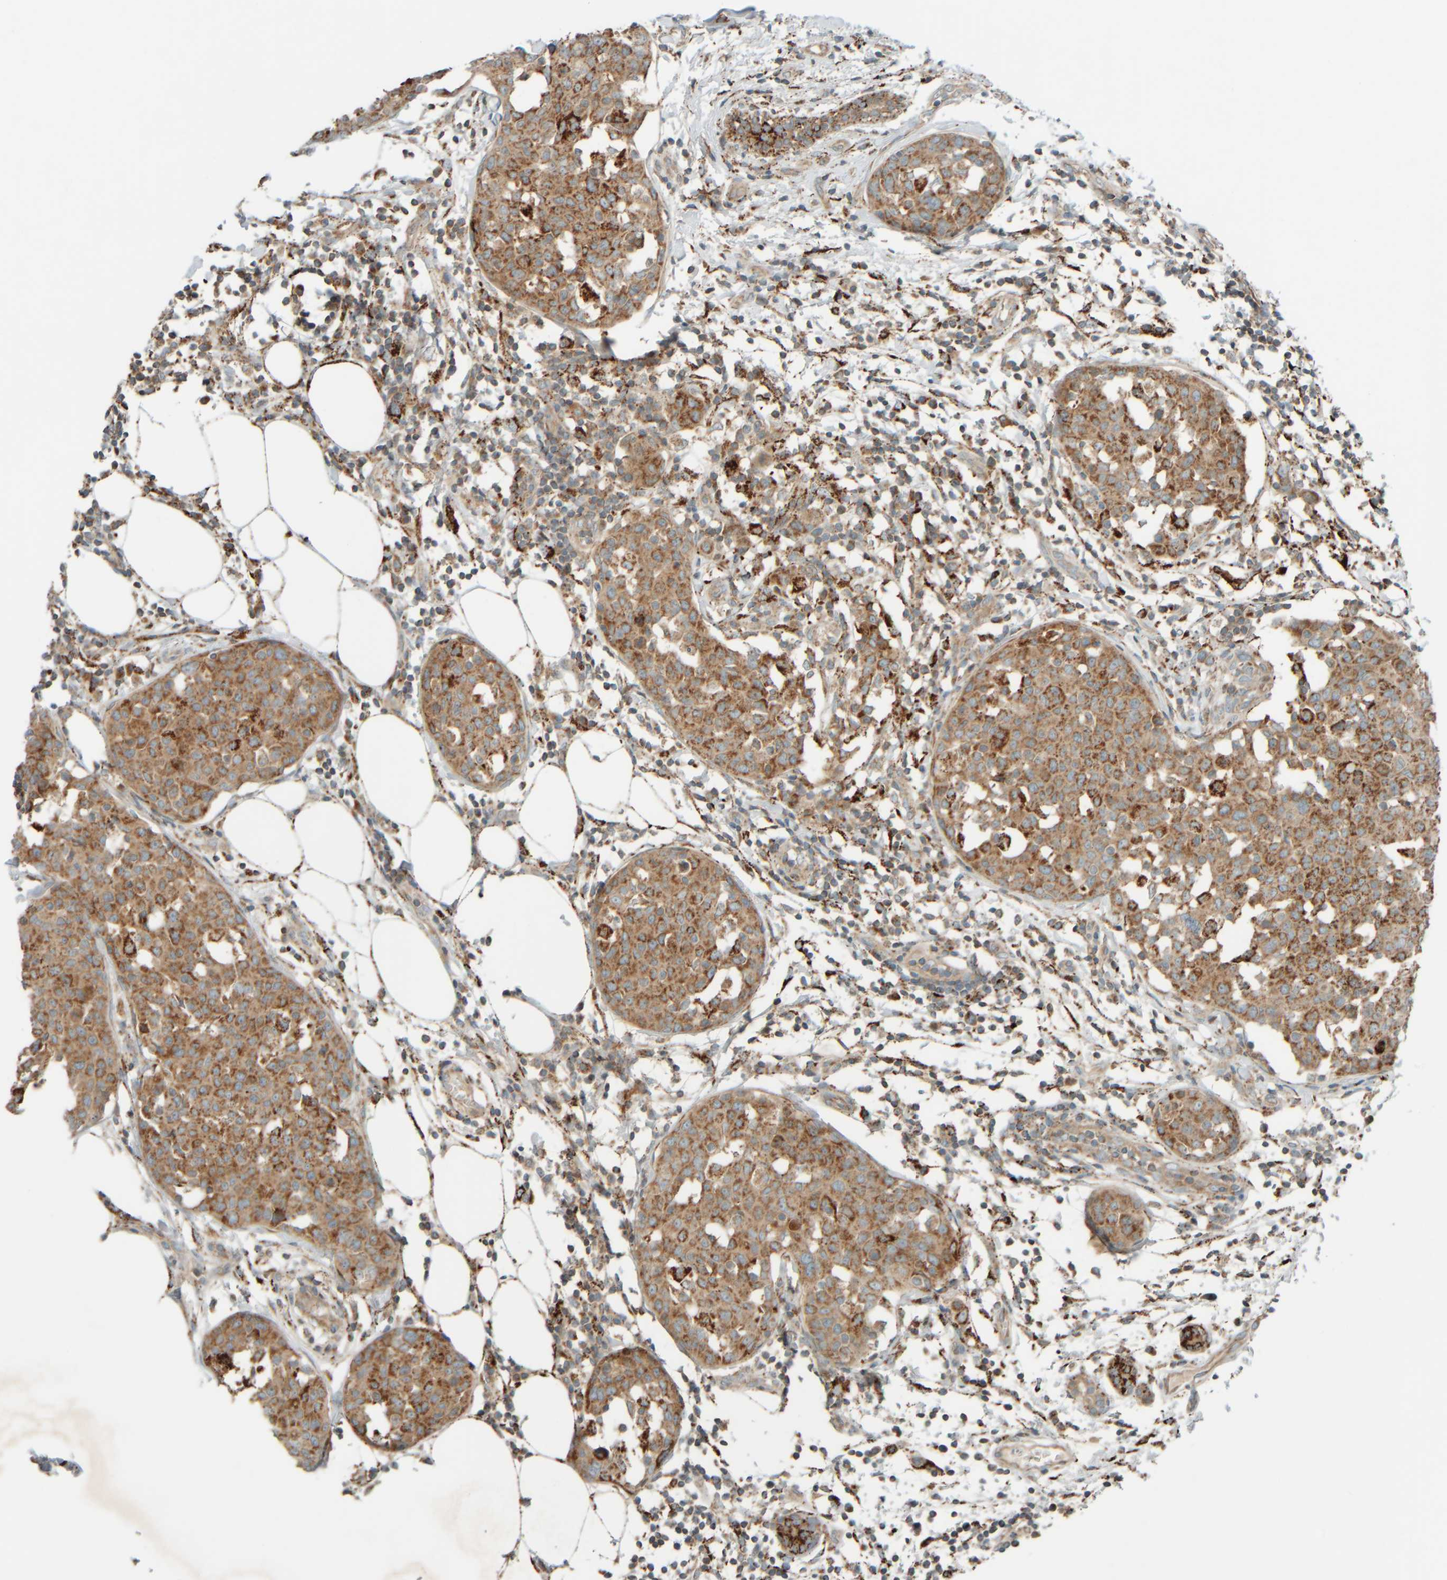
{"staining": {"intensity": "moderate", "quantity": ">75%", "location": "cytoplasmic/membranous"}, "tissue": "breast cancer", "cell_type": "Tumor cells", "image_type": "cancer", "snomed": [{"axis": "morphology", "description": "Normal tissue, NOS"}, {"axis": "morphology", "description": "Duct carcinoma"}, {"axis": "topography", "description": "Breast"}], "caption": "Tumor cells reveal medium levels of moderate cytoplasmic/membranous positivity in about >75% of cells in invasive ductal carcinoma (breast). (brown staining indicates protein expression, while blue staining denotes nuclei).", "gene": "SPAG5", "patient": {"sex": "female", "age": 37}}